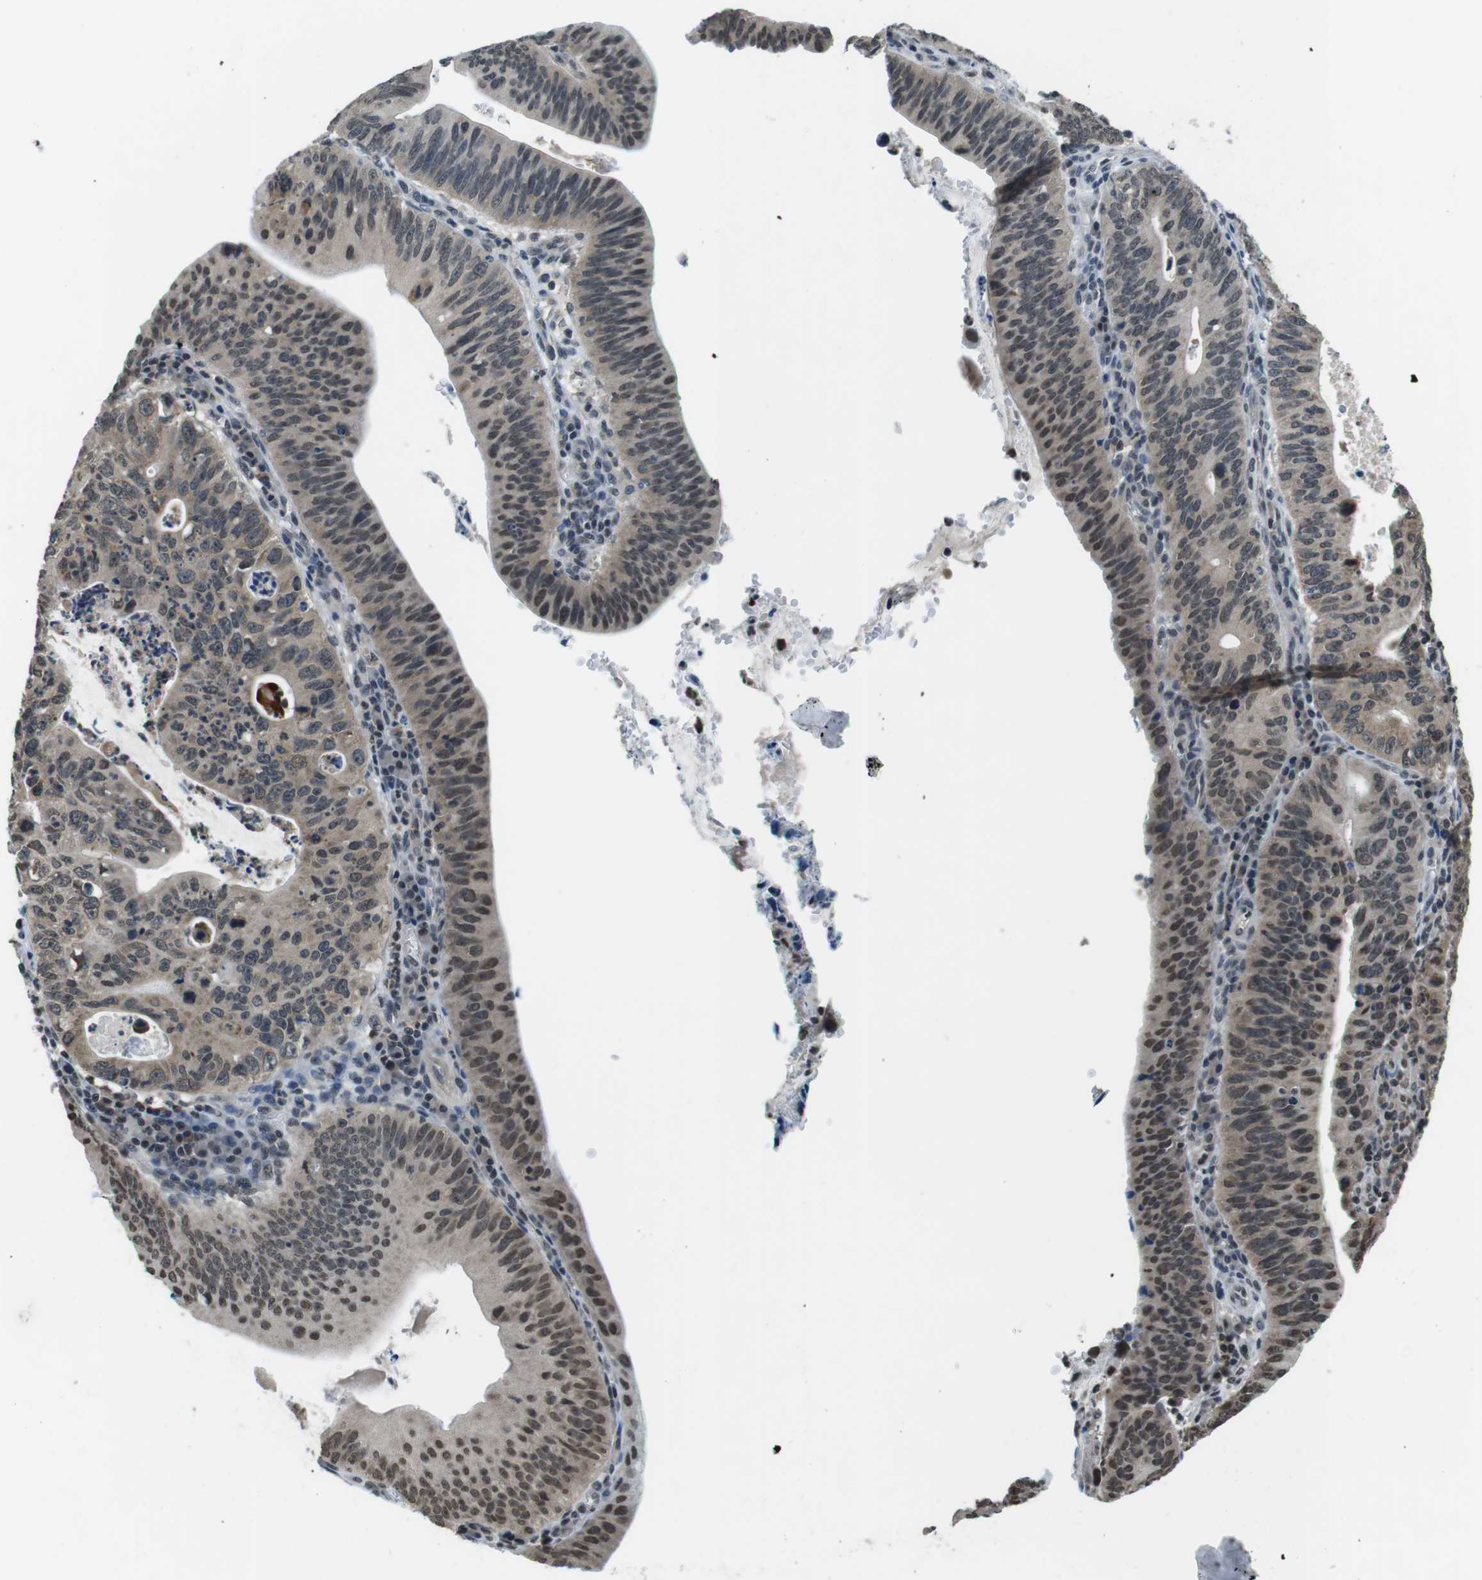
{"staining": {"intensity": "weak", "quantity": ">75%", "location": "cytoplasmic/membranous,nuclear"}, "tissue": "stomach cancer", "cell_type": "Tumor cells", "image_type": "cancer", "snomed": [{"axis": "morphology", "description": "Adenocarcinoma, NOS"}, {"axis": "topography", "description": "Stomach"}], "caption": "Adenocarcinoma (stomach) stained for a protein (brown) reveals weak cytoplasmic/membranous and nuclear positive expression in approximately >75% of tumor cells.", "gene": "NEK4", "patient": {"sex": "male", "age": 59}}